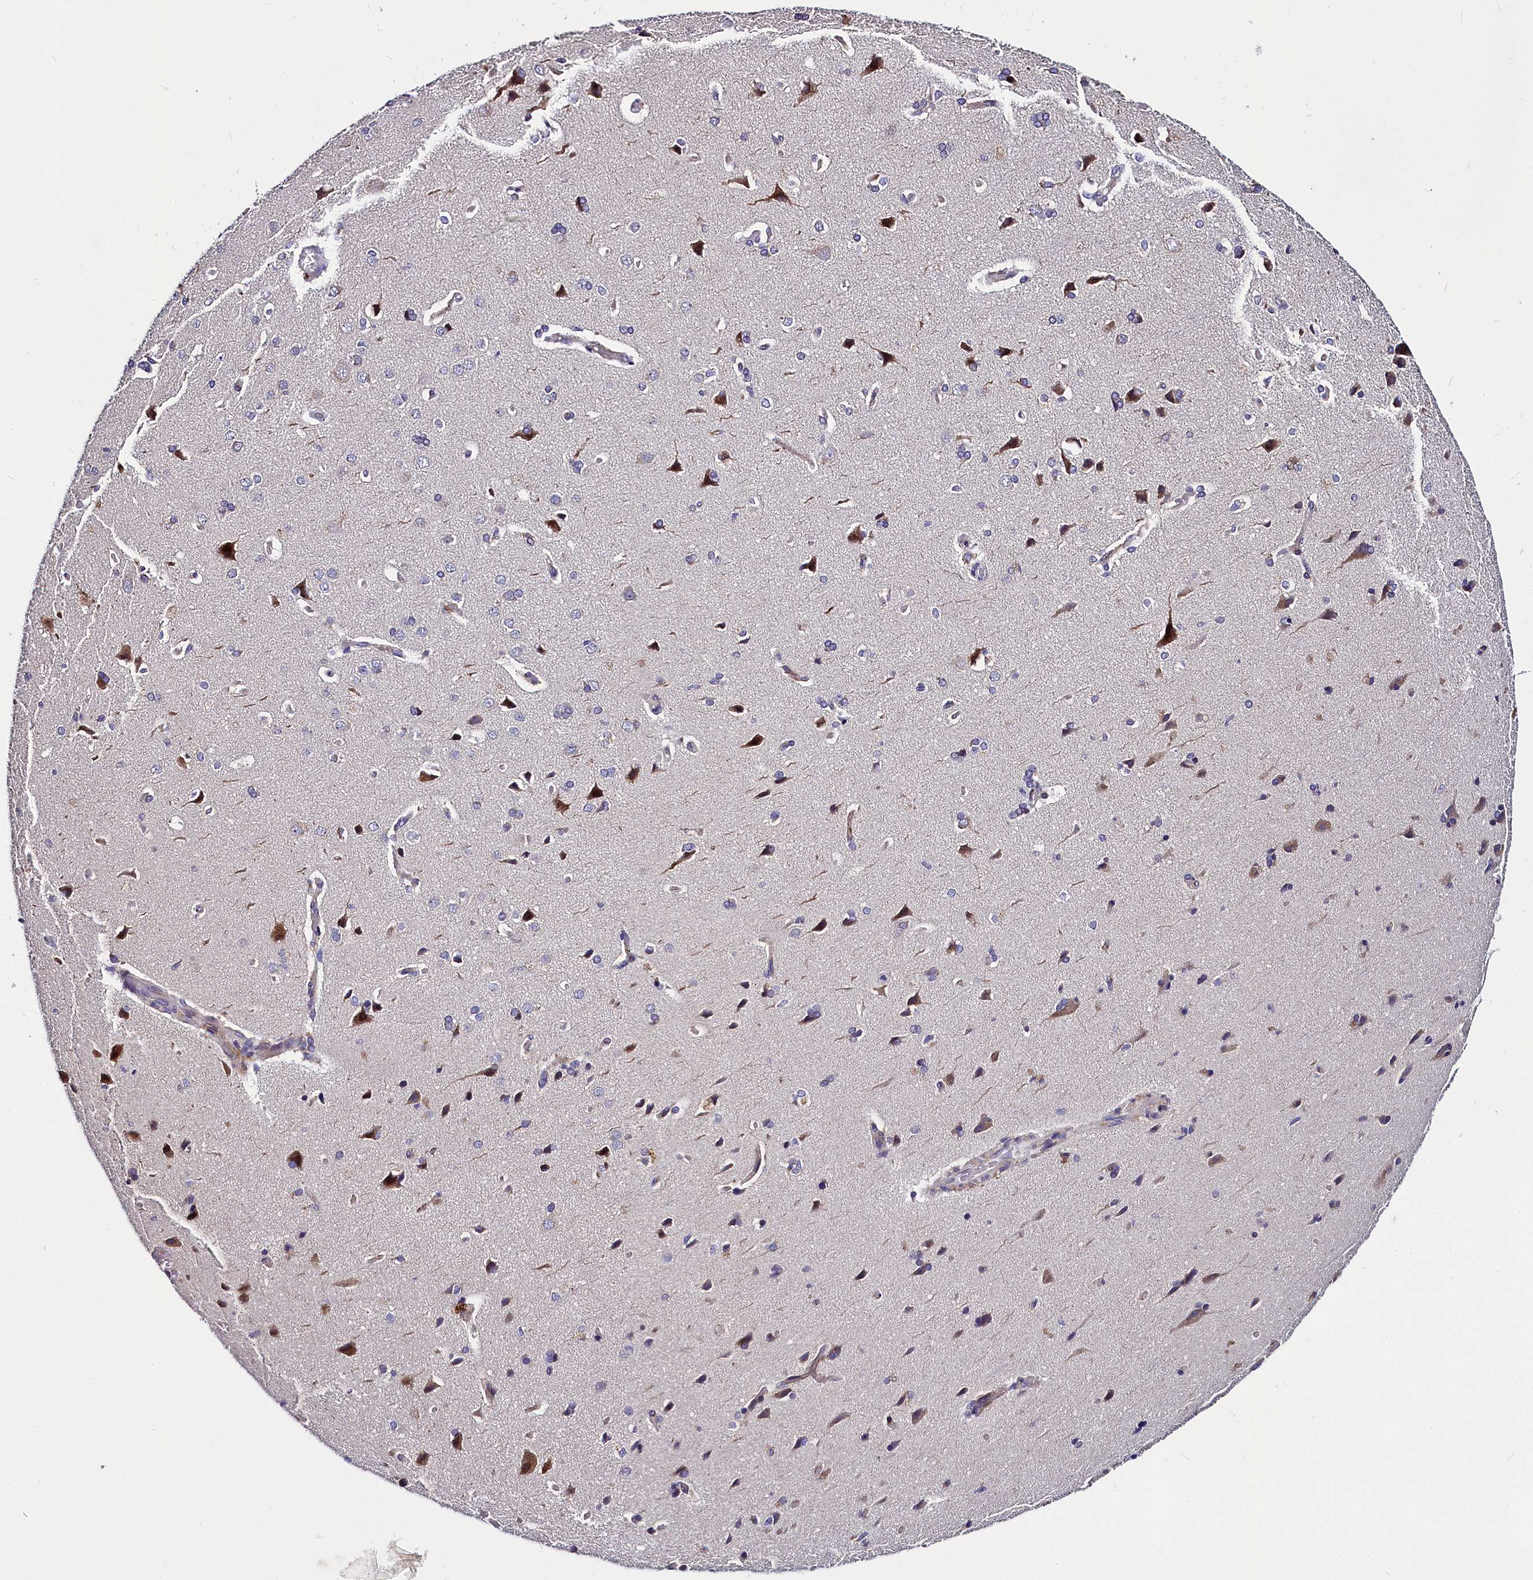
{"staining": {"intensity": "moderate", "quantity": "<25%", "location": "cytoplasmic/membranous"}, "tissue": "cerebral cortex", "cell_type": "Endothelial cells", "image_type": "normal", "snomed": [{"axis": "morphology", "description": "Normal tissue, NOS"}, {"axis": "topography", "description": "Cerebral cortex"}], "caption": "Protein expression analysis of unremarkable cerebral cortex shows moderate cytoplasmic/membranous expression in approximately <25% of endothelial cells. Immunohistochemistry stains the protein of interest in brown and the nuclei are stained blue.", "gene": "MRC2", "patient": {"sex": "male", "age": 62}}